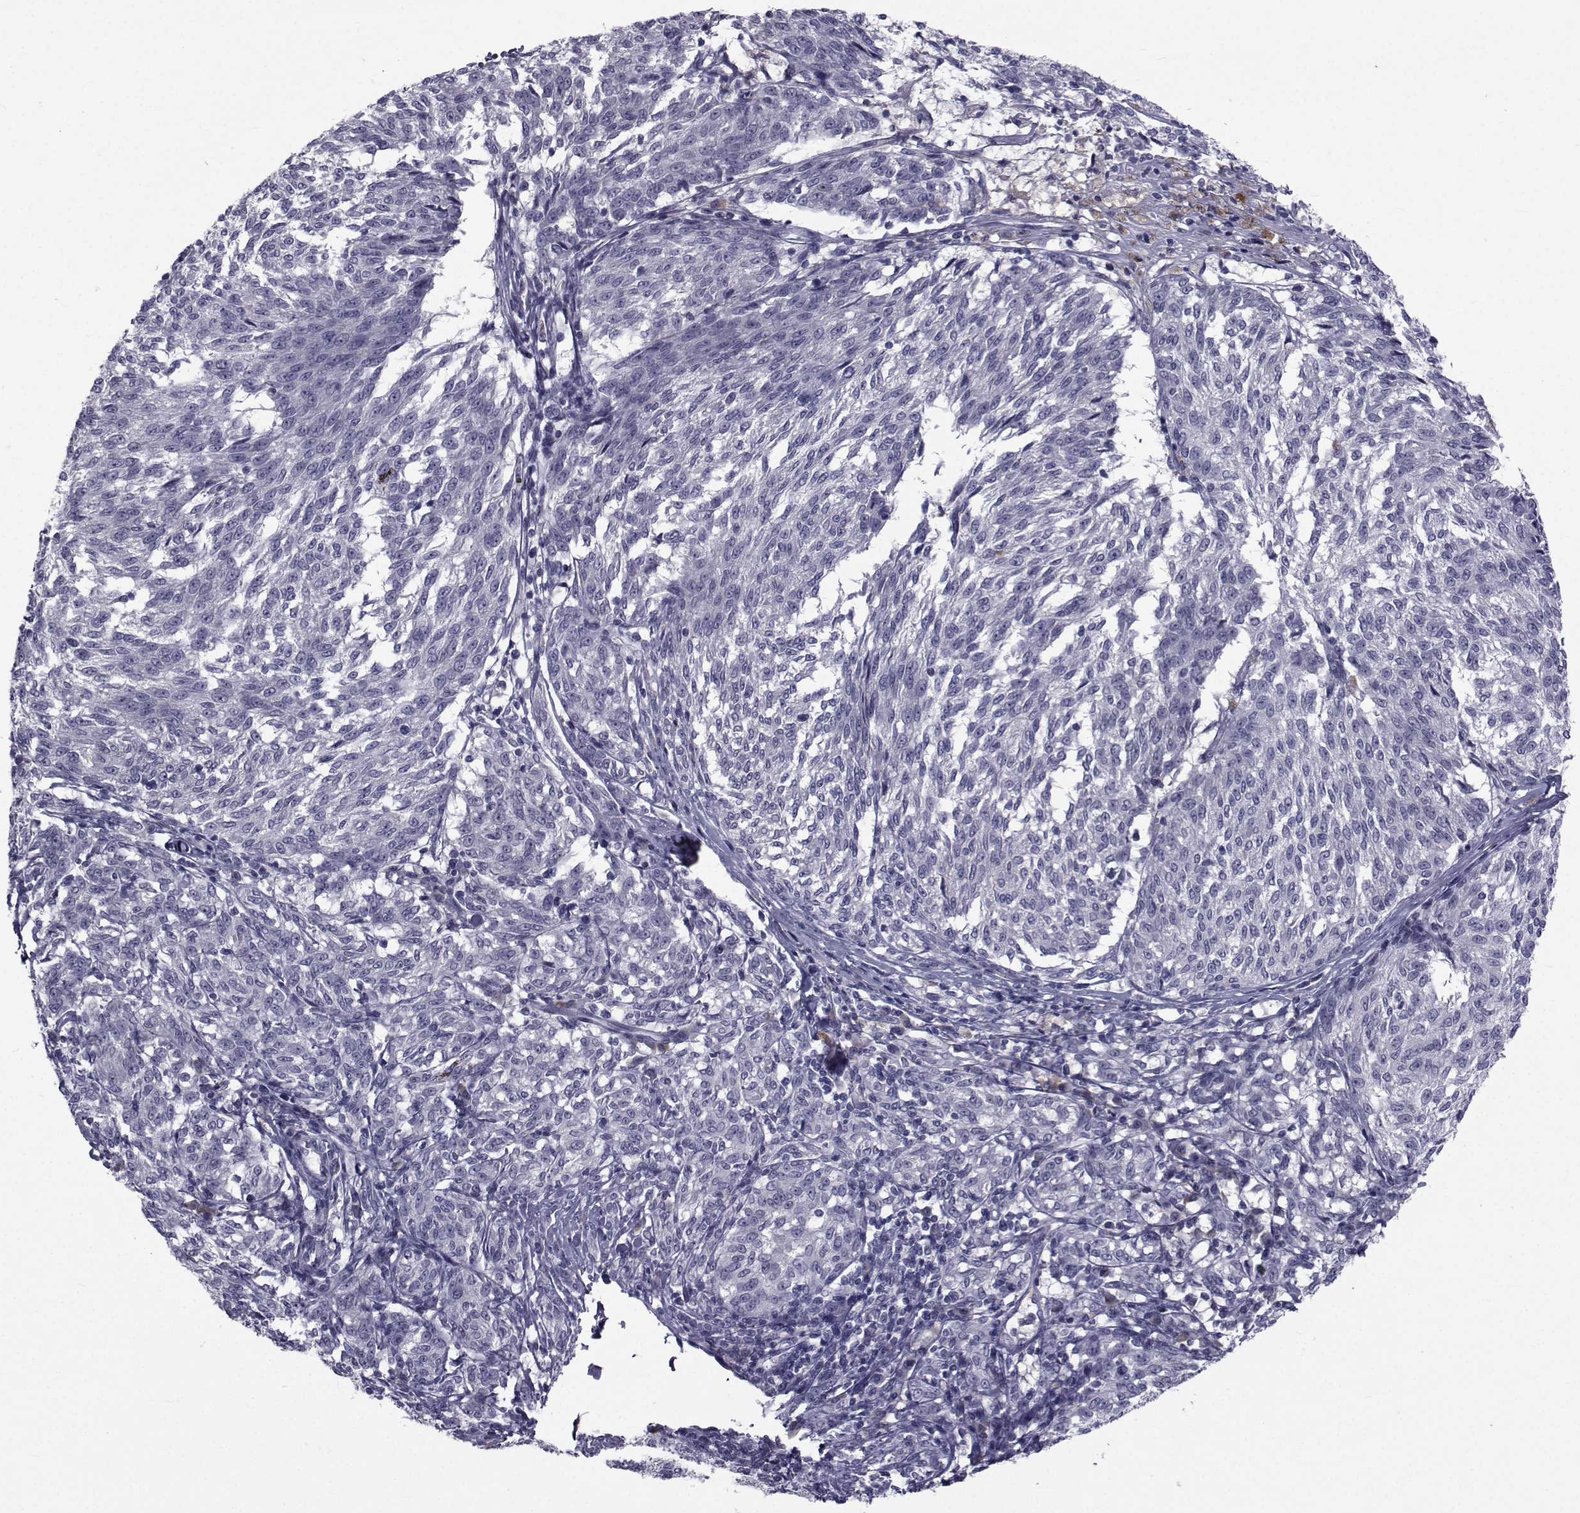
{"staining": {"intensity": "negative", "quantity": "none", "location": "none"}, "tissue": "melanoma", "cell_type": "Tumor cells", "image_type": "cancer", "snomed": [{"axis": "morphology", "description": "Malignant melanoma, NOS"}, {"axis": "topography", "description": "Skin"}], "caption": "A micrograph of malignant melanoma stained for a protein demonstrates no brown staining in tumor cells.", "gene": "PAX2", "patient": {"sex": "female", "age": 72}}